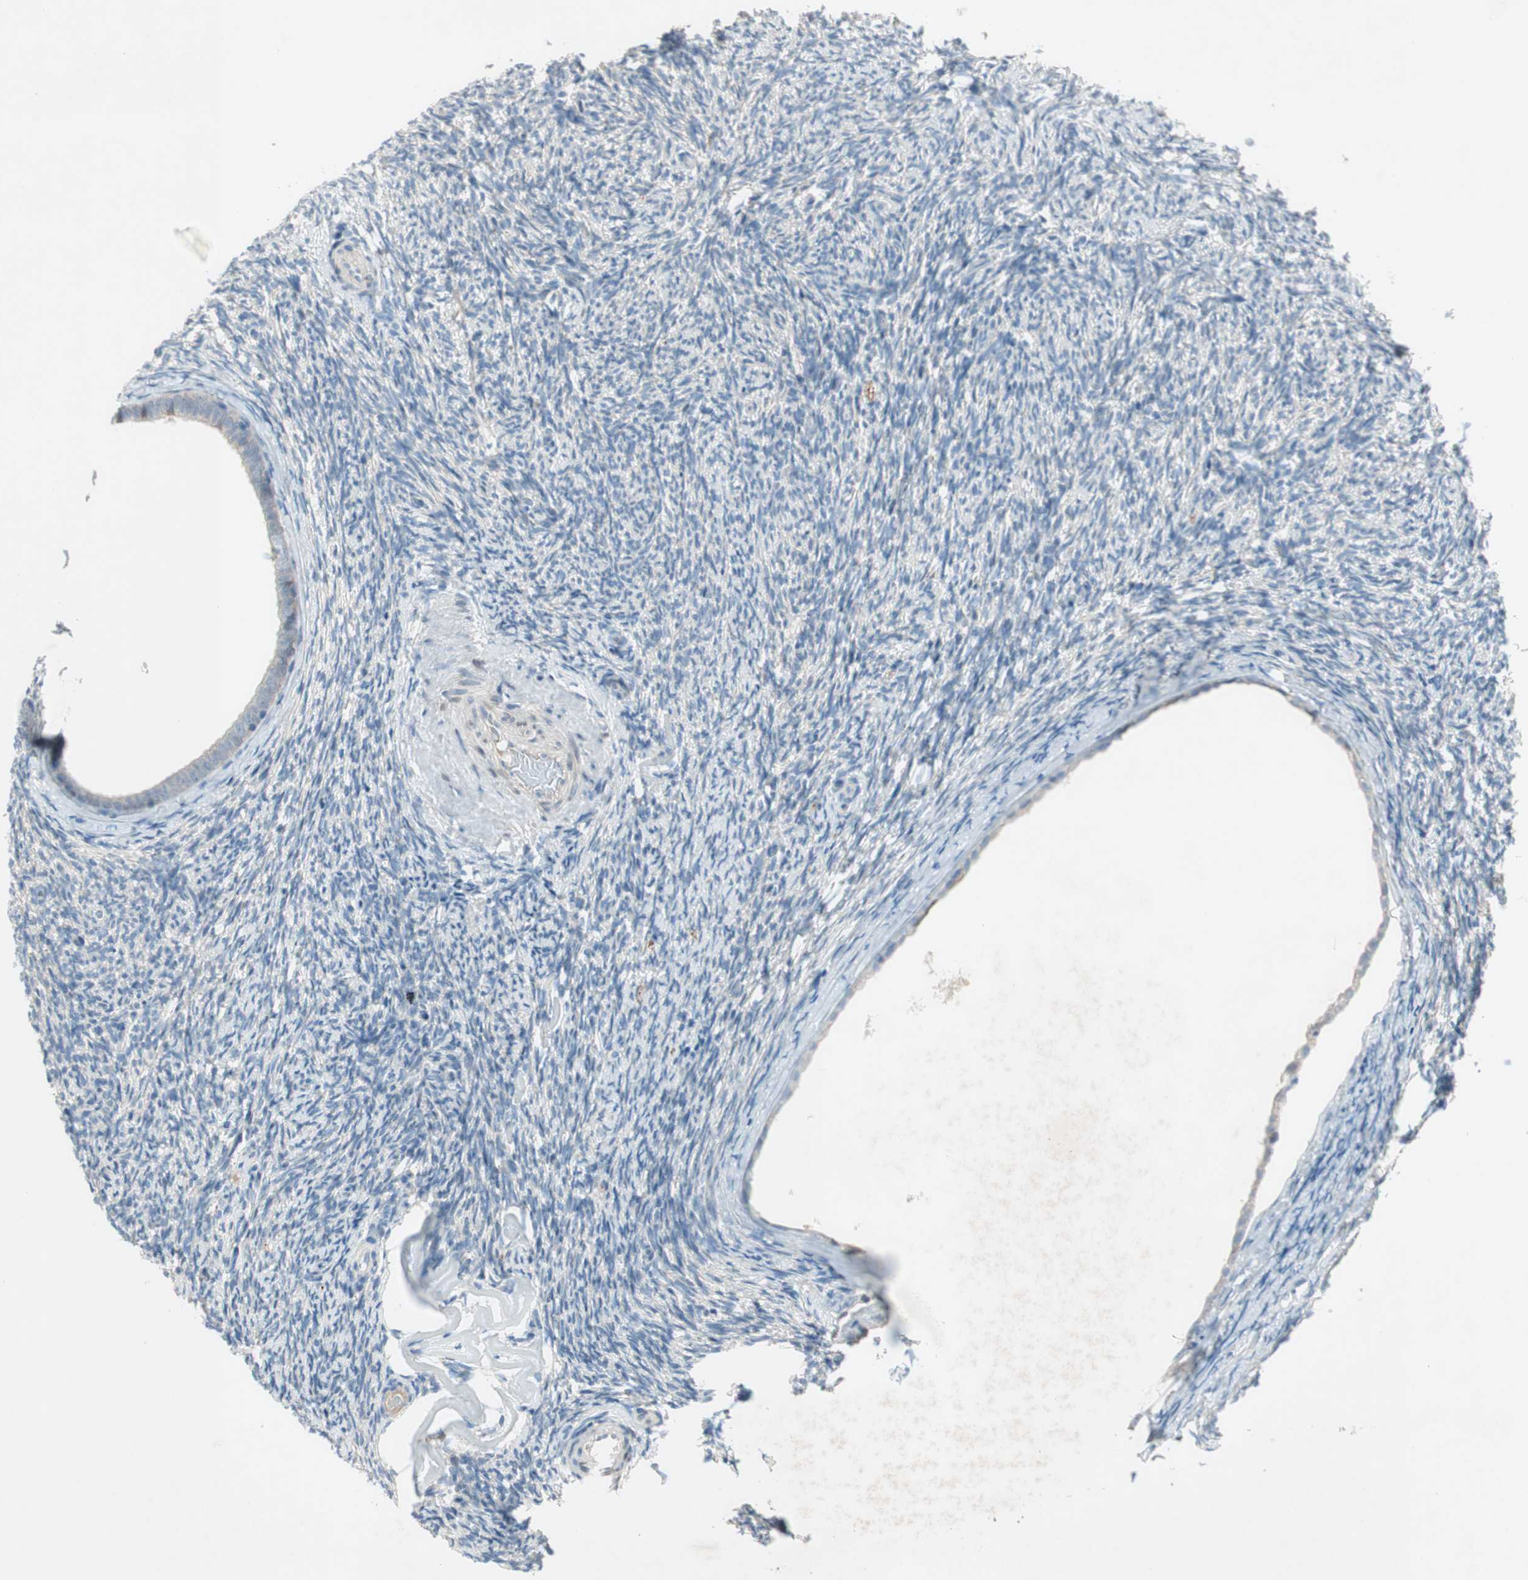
{"staining": {"intensity": "negative", "quantity": "none", "location": "none"}, "tissue": "ovary", "cell_type": "Ovarian stroma cells", "image_type": "normal", "snomed": [{"axis": "morphology", "description": "Normal tissue, NOS"}, {"axis": "topography", "description": "Ovary"}], "caption": "IHC of benign human ovary shows no positivity in ovarian stroma cells.", "gene": "PRRG4", "patient": {"sex": "female", "age": 60}}